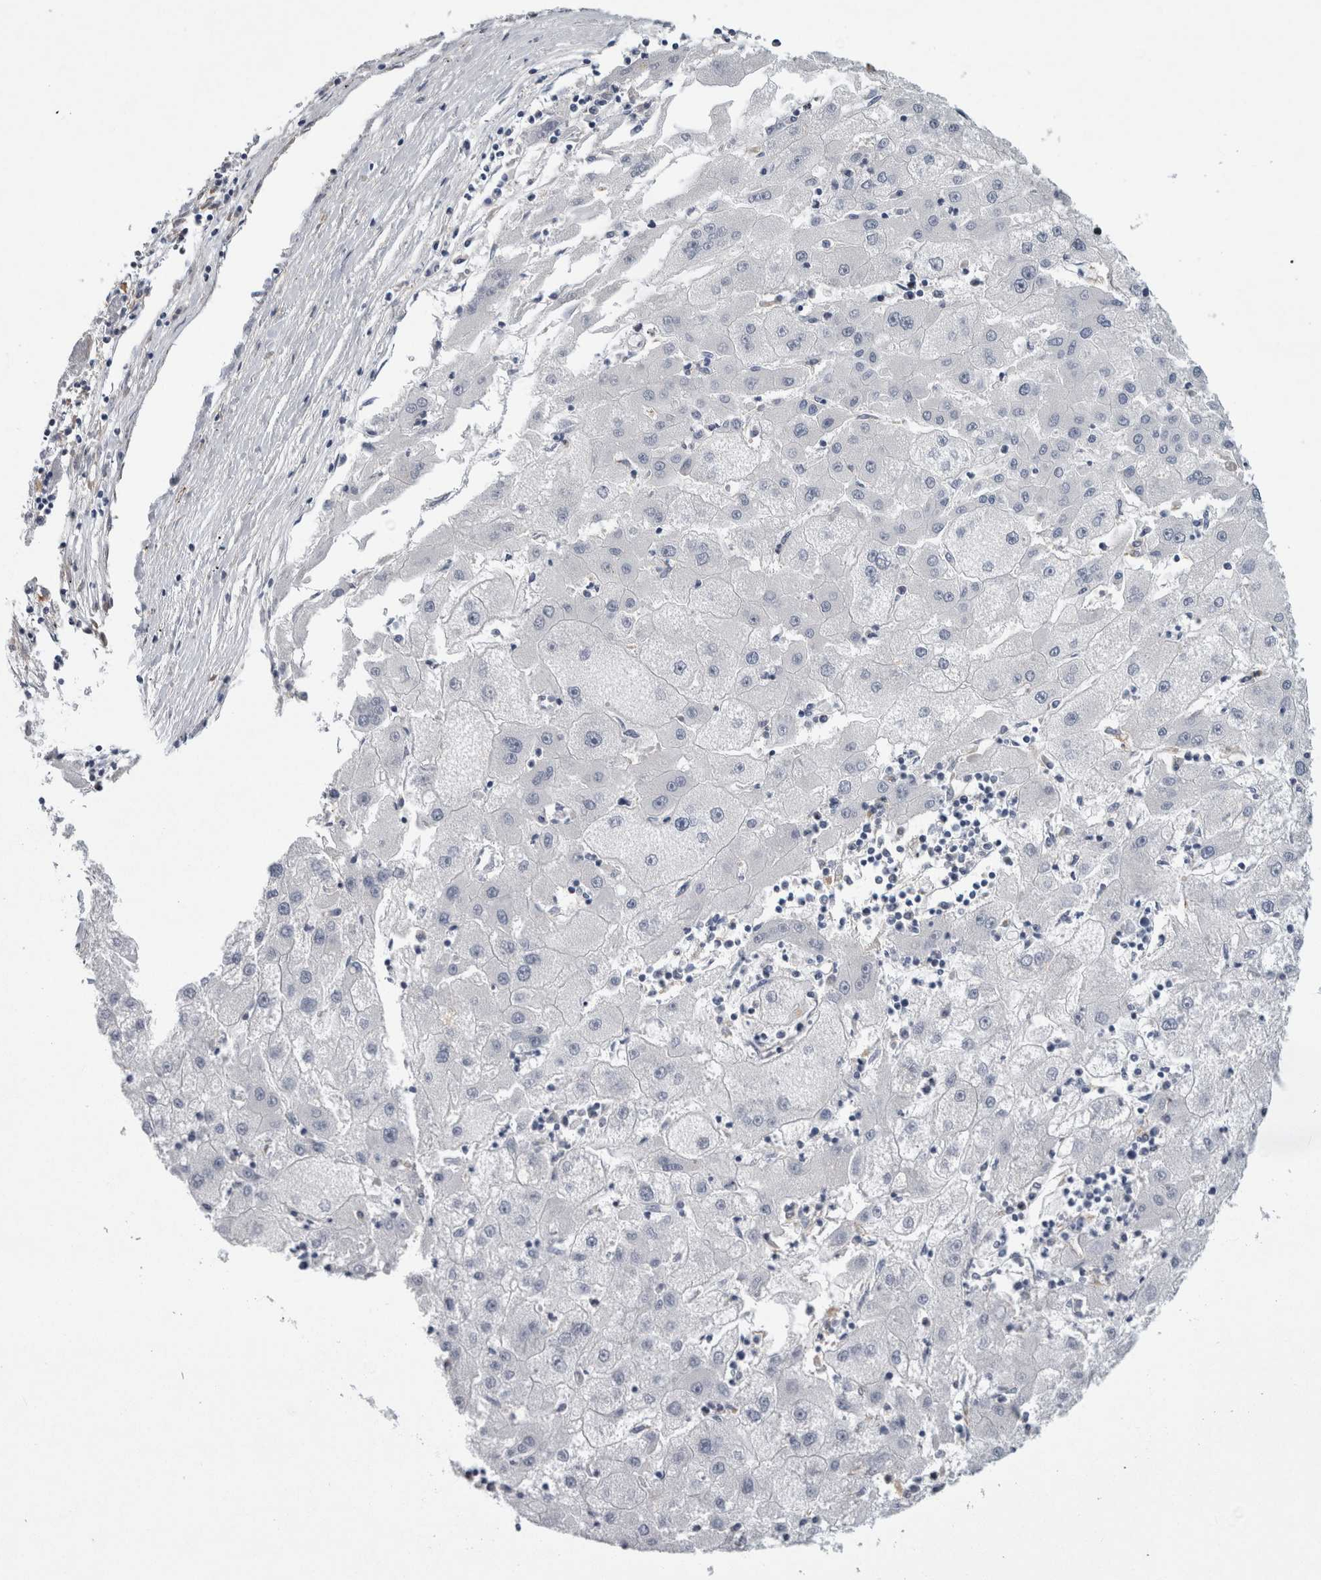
{"staining": {"intensity": "negative", "quantity": "none", "location": "none"}, "tissue": "liver cancer", "cell_type": "Tumor cells", "image_type": "cancer", "snomed": [{"axis": "morphology", "description": "Carcinoma, Hepatocellular, NOS"}, {"axis": "topography", "description": "Liver"}], "caption": "There is no significant expression in tumor cells of hepatocellular carcinoma (liver).", "gene": "CD63", "patient": {"sex": "male", "age": 72}}